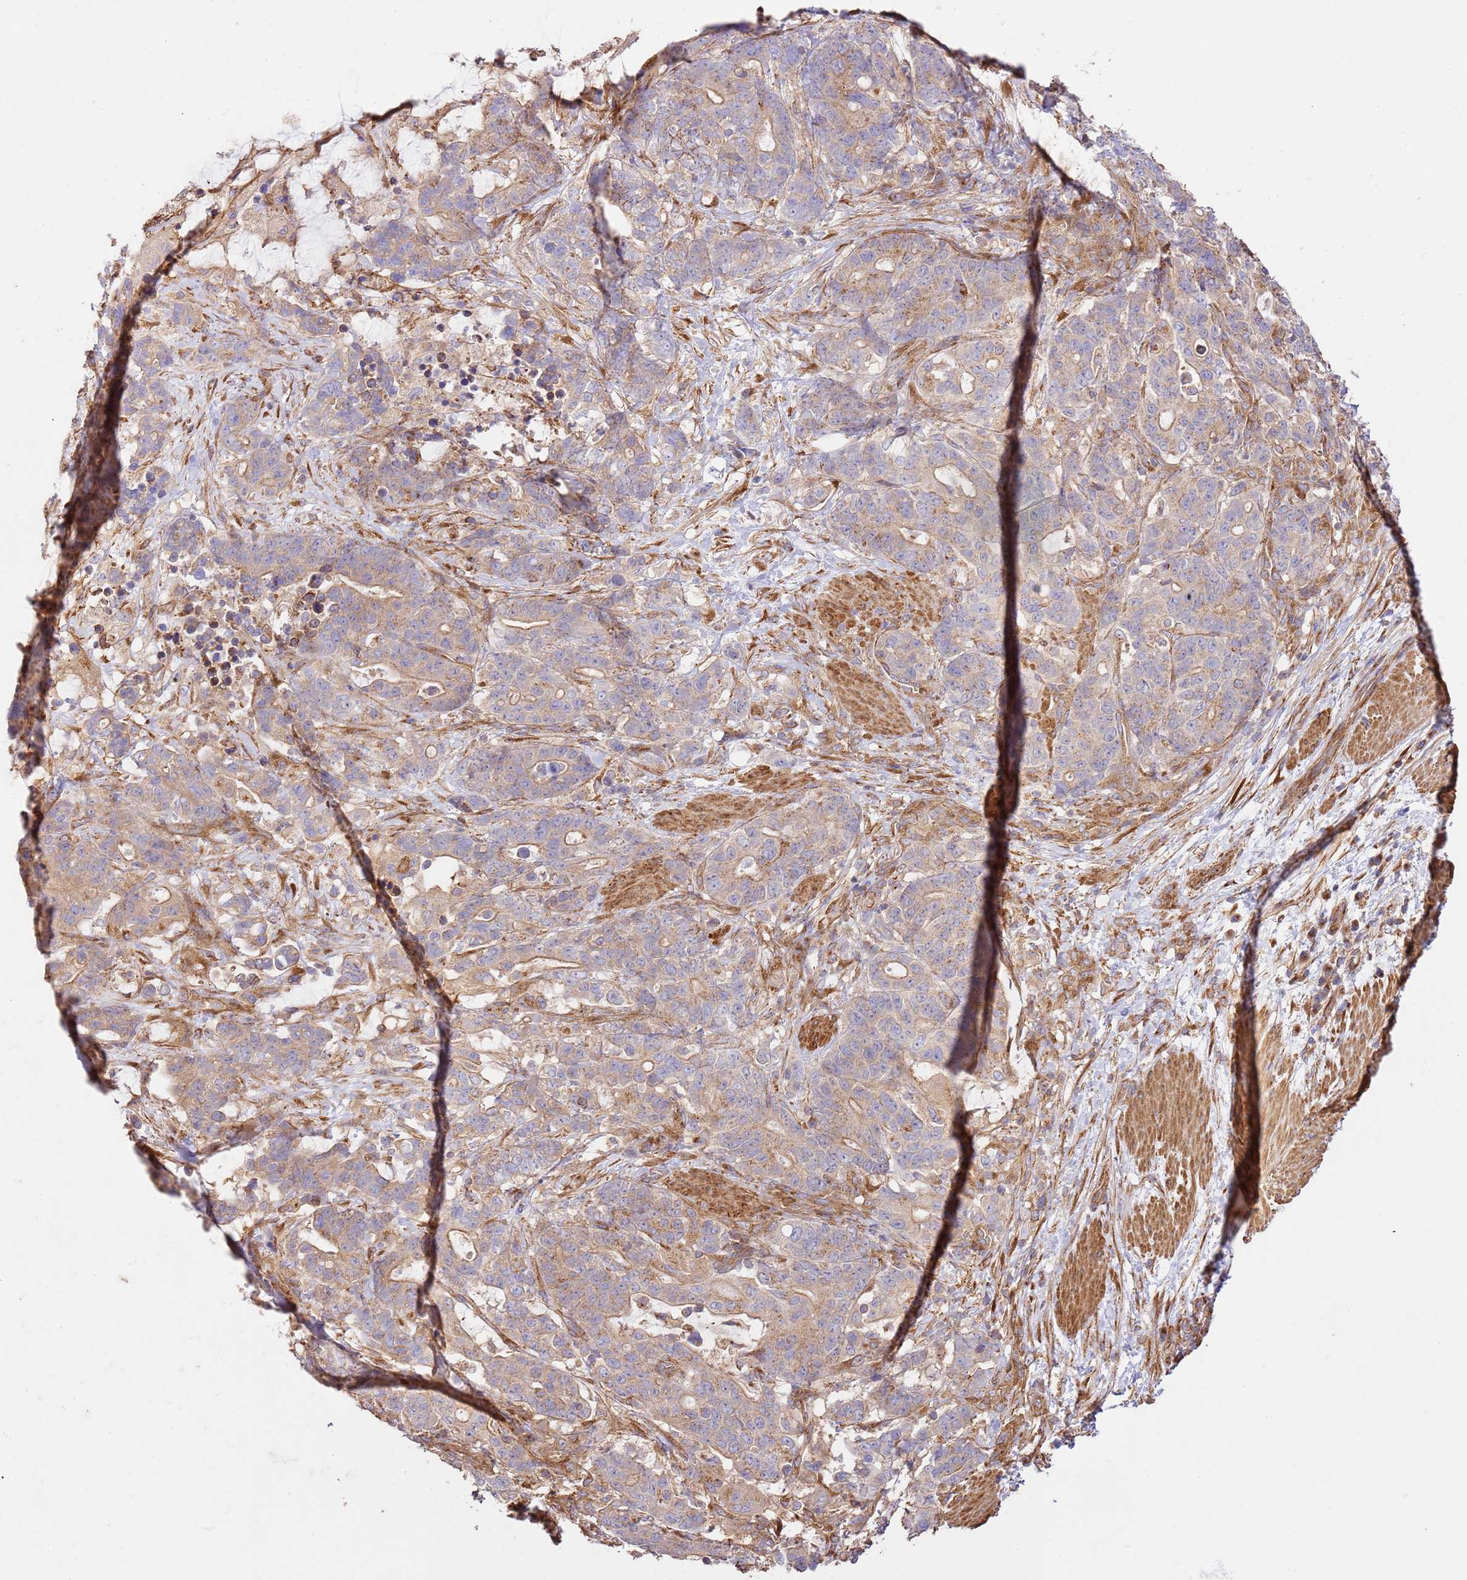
{"staining": {"intensity": "moderate", "quantity": "25%-75%", "location": "cytoplasmic/membranous"}, "tissue": "stomach cancer", "cell_type": "Tumor cells", "image_type": "cancer", "snomed": [{"axis": "morphology", "description": "Normal tissue, NOS"}, {"axis": "morphology", "description": "Adenocarcinoma, NOS"}, {"axis": "topography", "description": "Stomach"}], "caption": "Adenocarcinoma (stomach) tissue exhibits moderate cytoplasmic/membranous expression in approximately 25%-75% of tumor cells (brown staining indicates protein expression, while blue staining denotes nuclei).", "gene": "ZBTB39", "patient": {"sex": "female", "age": 64}}